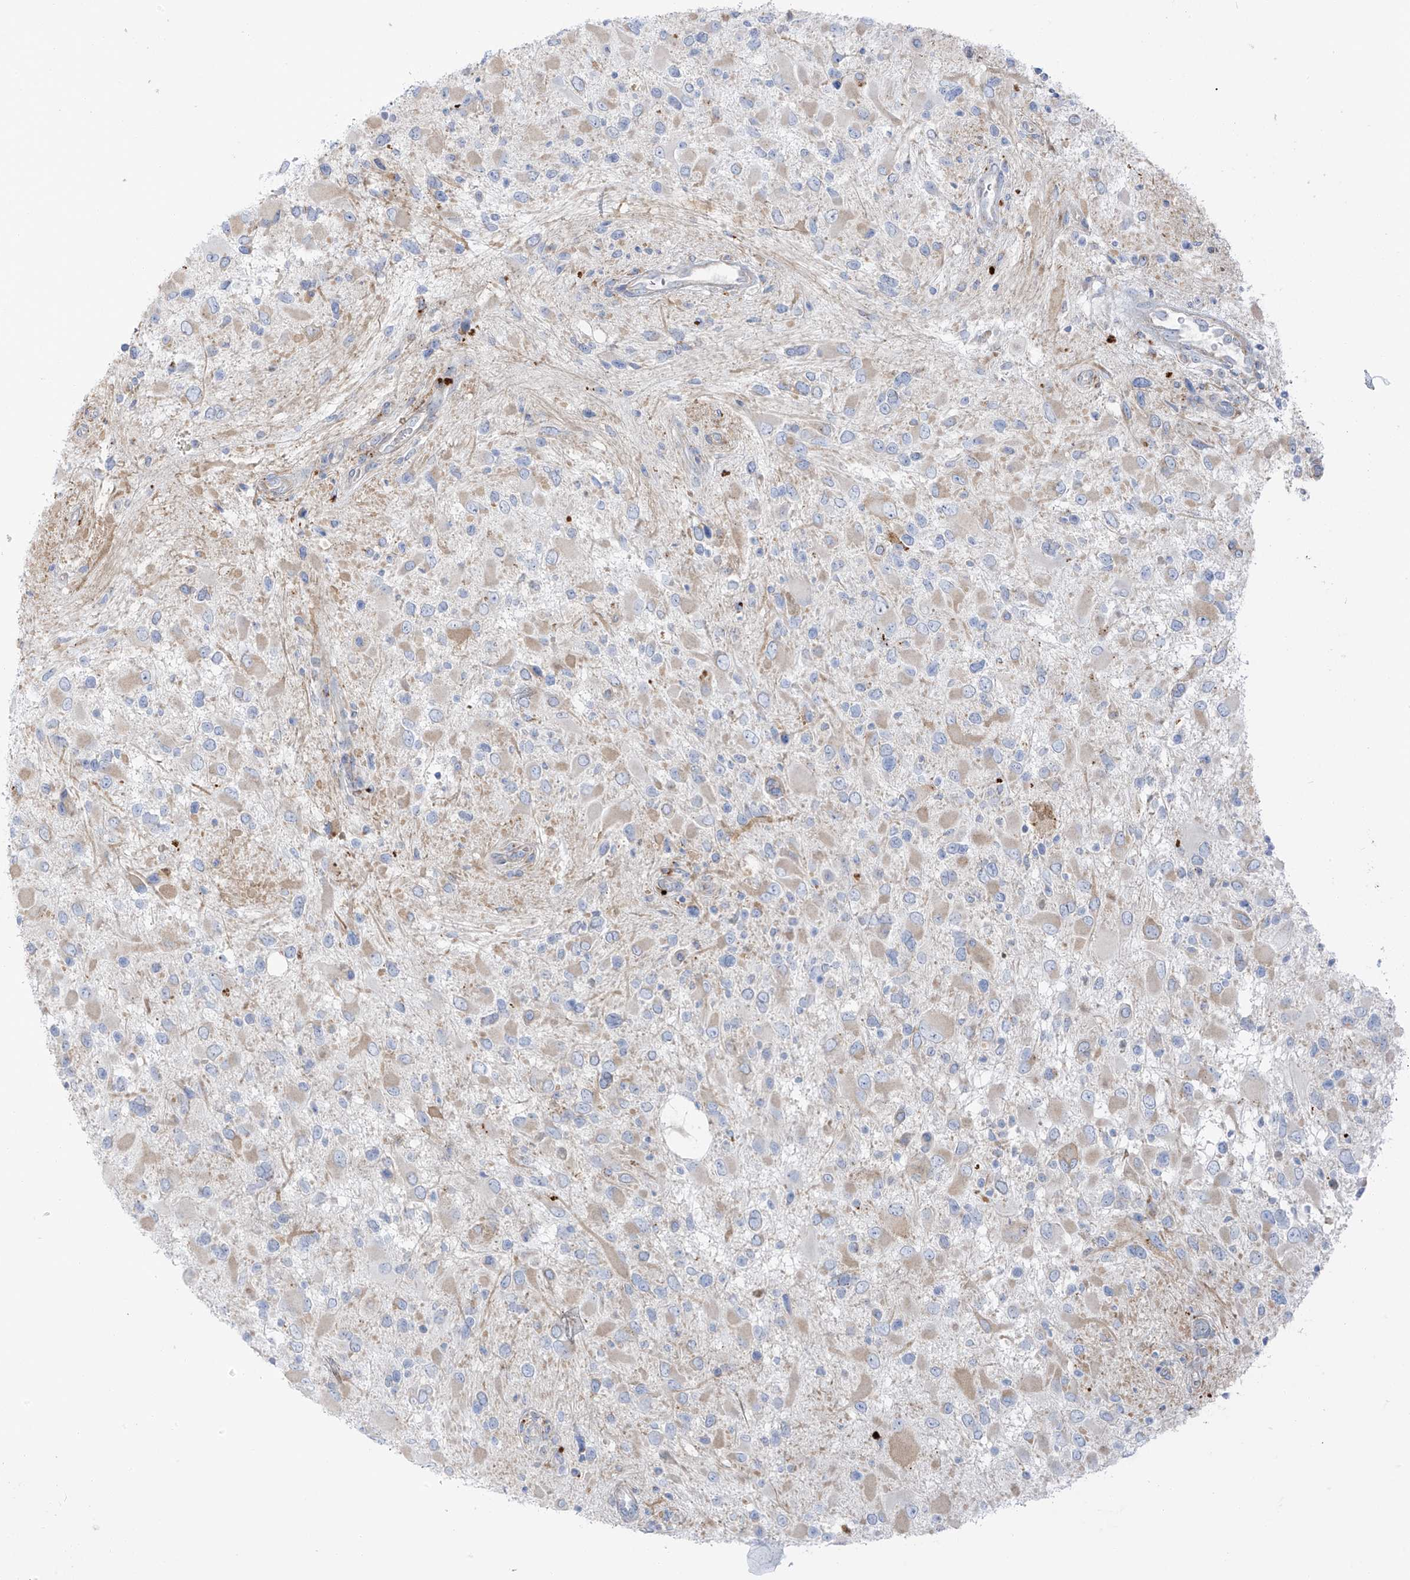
{"staining": {"intensity": "weak", "quantity": "<25%", "location": "cytoplasmic/membranous"}, "tissue": "glioma", "cell_type": "Tumor cells", "image_type": "cancer", "snomed": [{"axis": "morphology", "description": "Glioma, malignant, High grade"}, {"axis": "topography", "description": "Brain"}], "caption": "This is a image of IHC staining of high-grade glioma (malignant), which shows no positivity in tumor cells. Brightfield microscopy of immunohistochemistry stained with DAB (brown) and hematoxylin (blue), captured at high magnification.", "gene": "TAL2", "patient": {"sex": "male", "age": 53}}